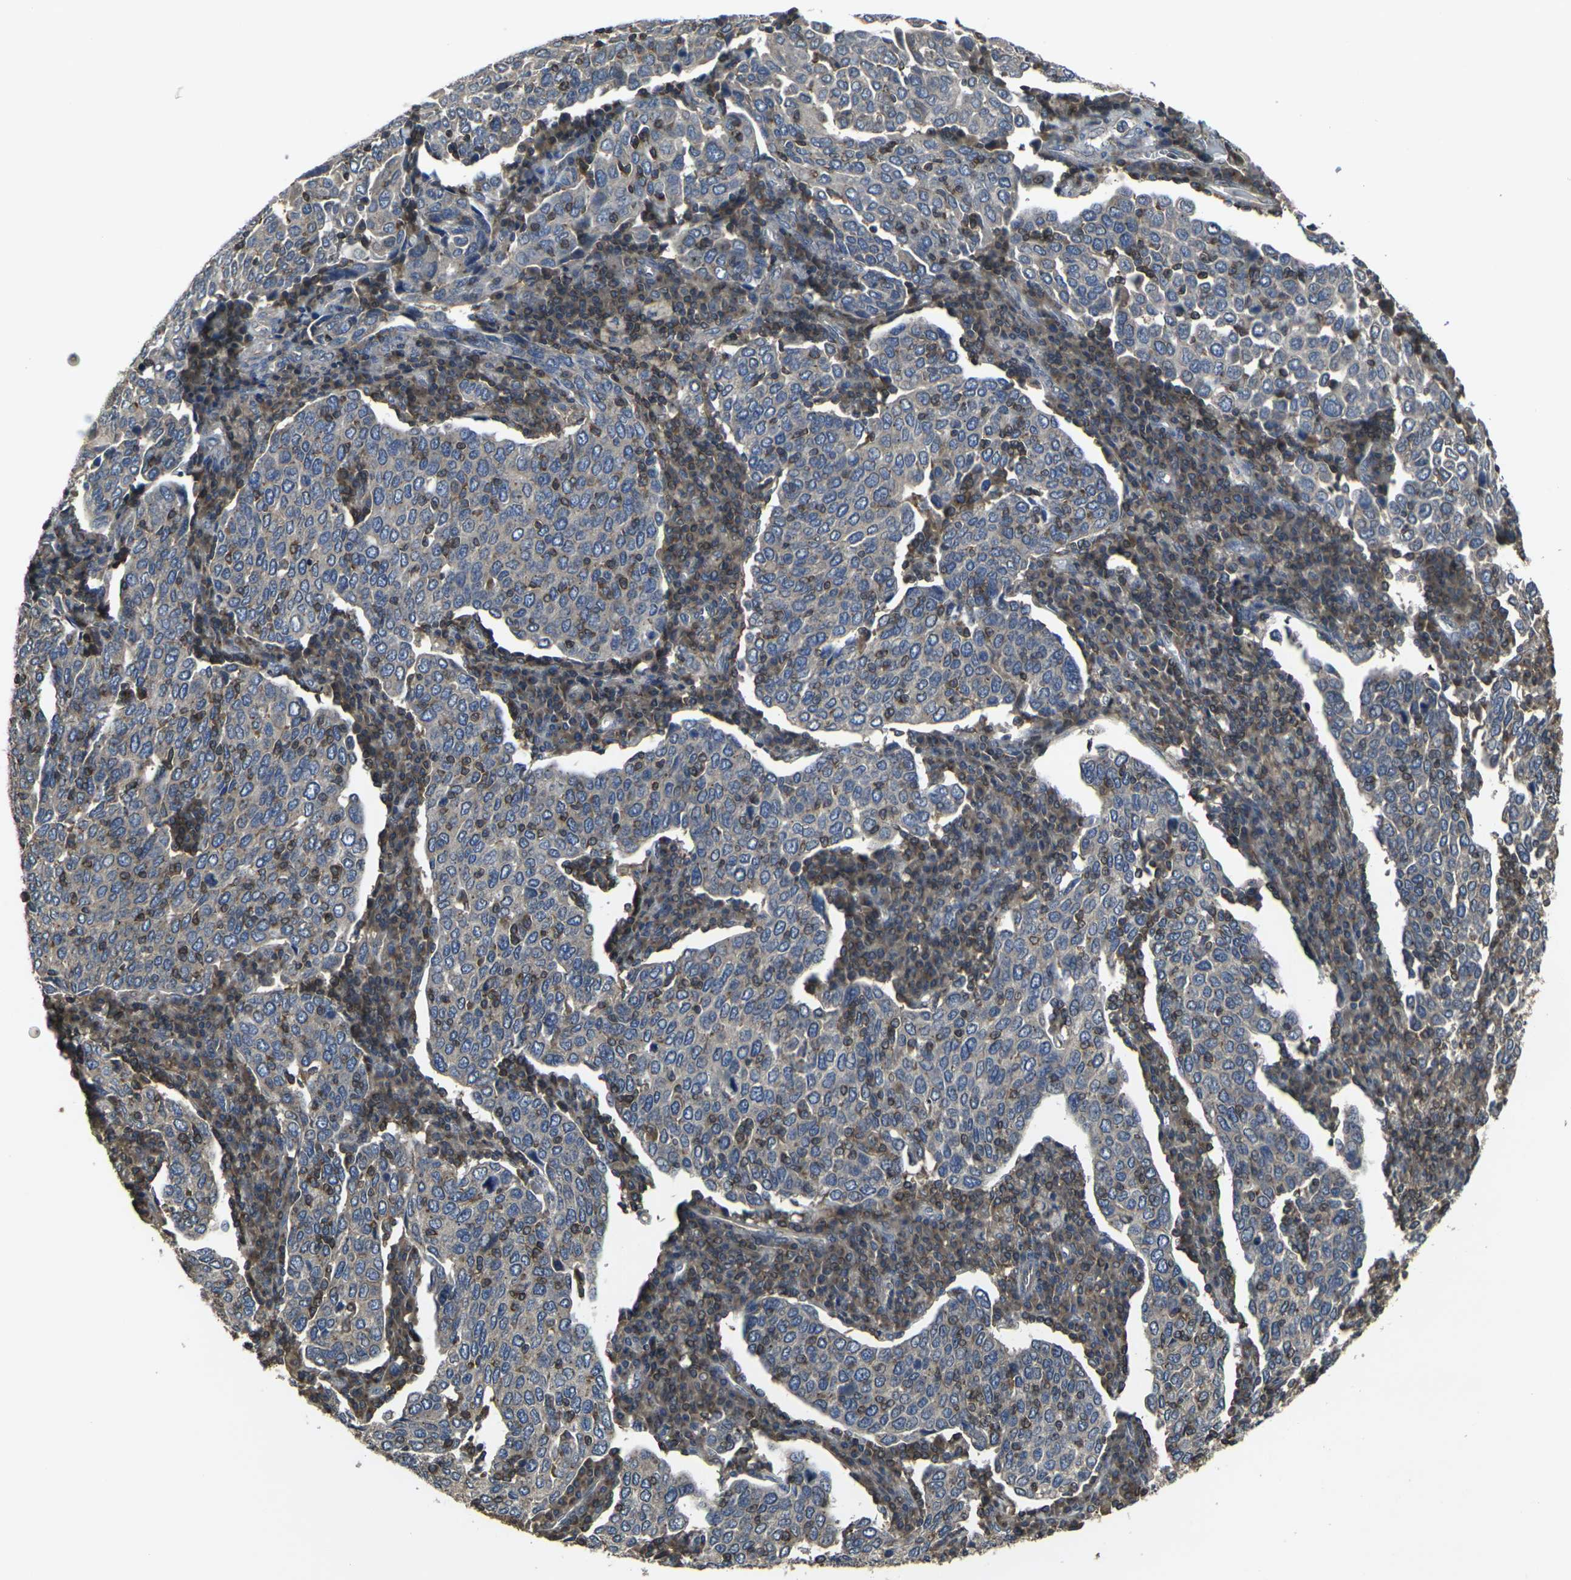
{"staining": {"intensity": "weak", "quantity": ">75%", "location": "cytoplasmic/membranous"}, "tissue": "cervical cancer", "cell_type": "Tumor cells", "image_type": "cancer", "snomed": [{"axis": "morphology", "description": "Squamous cell carcinoma, NOS"}, {"axis": "topography", "description": "Cervix"}], "caption": "Immunohistochemistry (IHC) staining of cervical squamous cell carcinoma, which reveals low levels of weak cytoplasmic/membranous expression in about >75% of tumor cells indicating weak cytoplasmic/membranous protein staining. The staining was performed using DAB (3,3'-diaminobenzidine) (brown) for protein detection and nuclei were counterstained in hematoxylin (blue).", "gene": "PRKACB", "patient": {"sex": "female", "age": 40}}